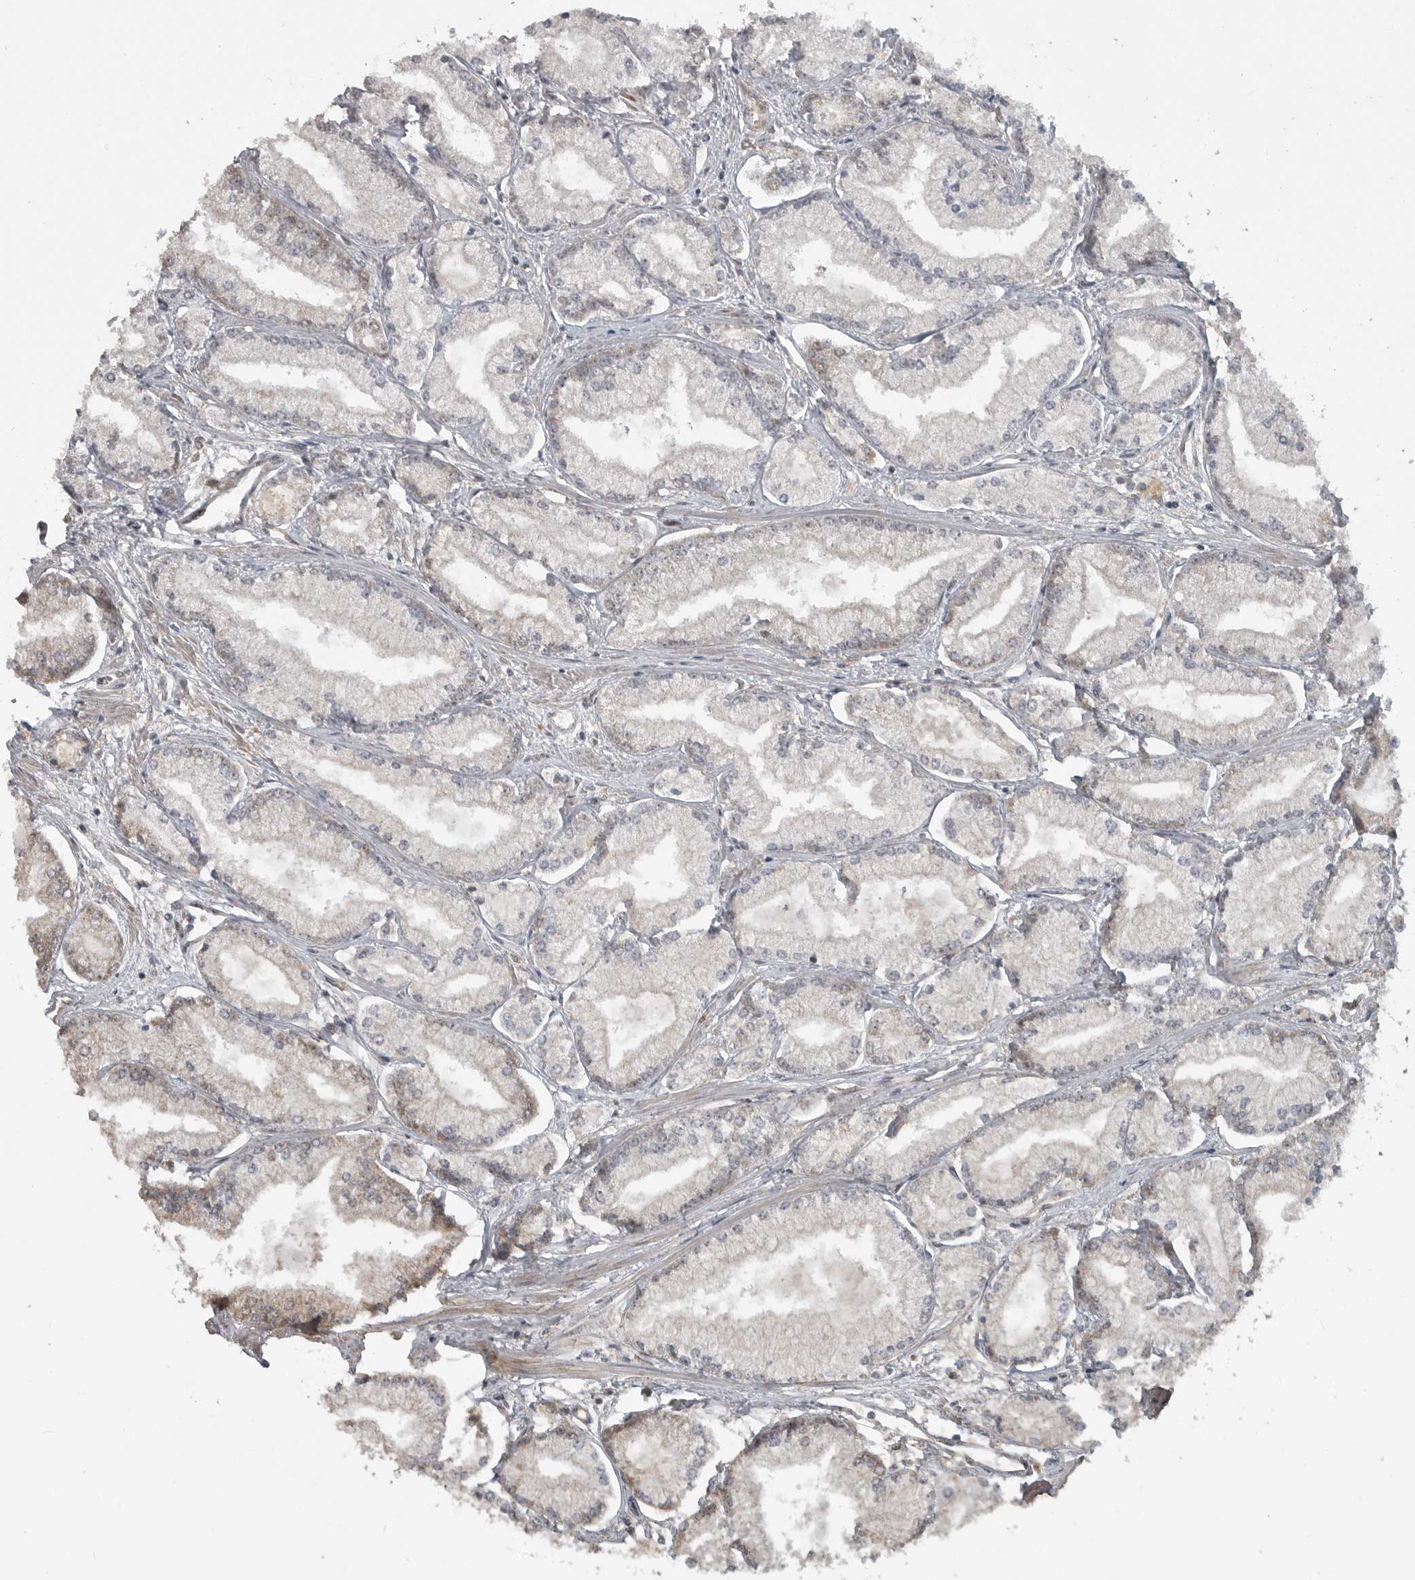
{"staining": {"intensity": "weak", "quantity": "<25%", "location": "cytoplasmic/membranous"}, "tissue": "prostate cancer", "cell_type": "Tumor cells", "image_type": "cancer", "snomed": [{"axis": "morphology", "description": "Adenocarcinoma, Low grade"}, {"axis": "topography", "description": "Prostate"}], "caption": "A histopathology image of human prostate cancer is negative for staining in tumor cells.", "gene": "LLGL1", "patient": {"sex": "male", "age": 52}}